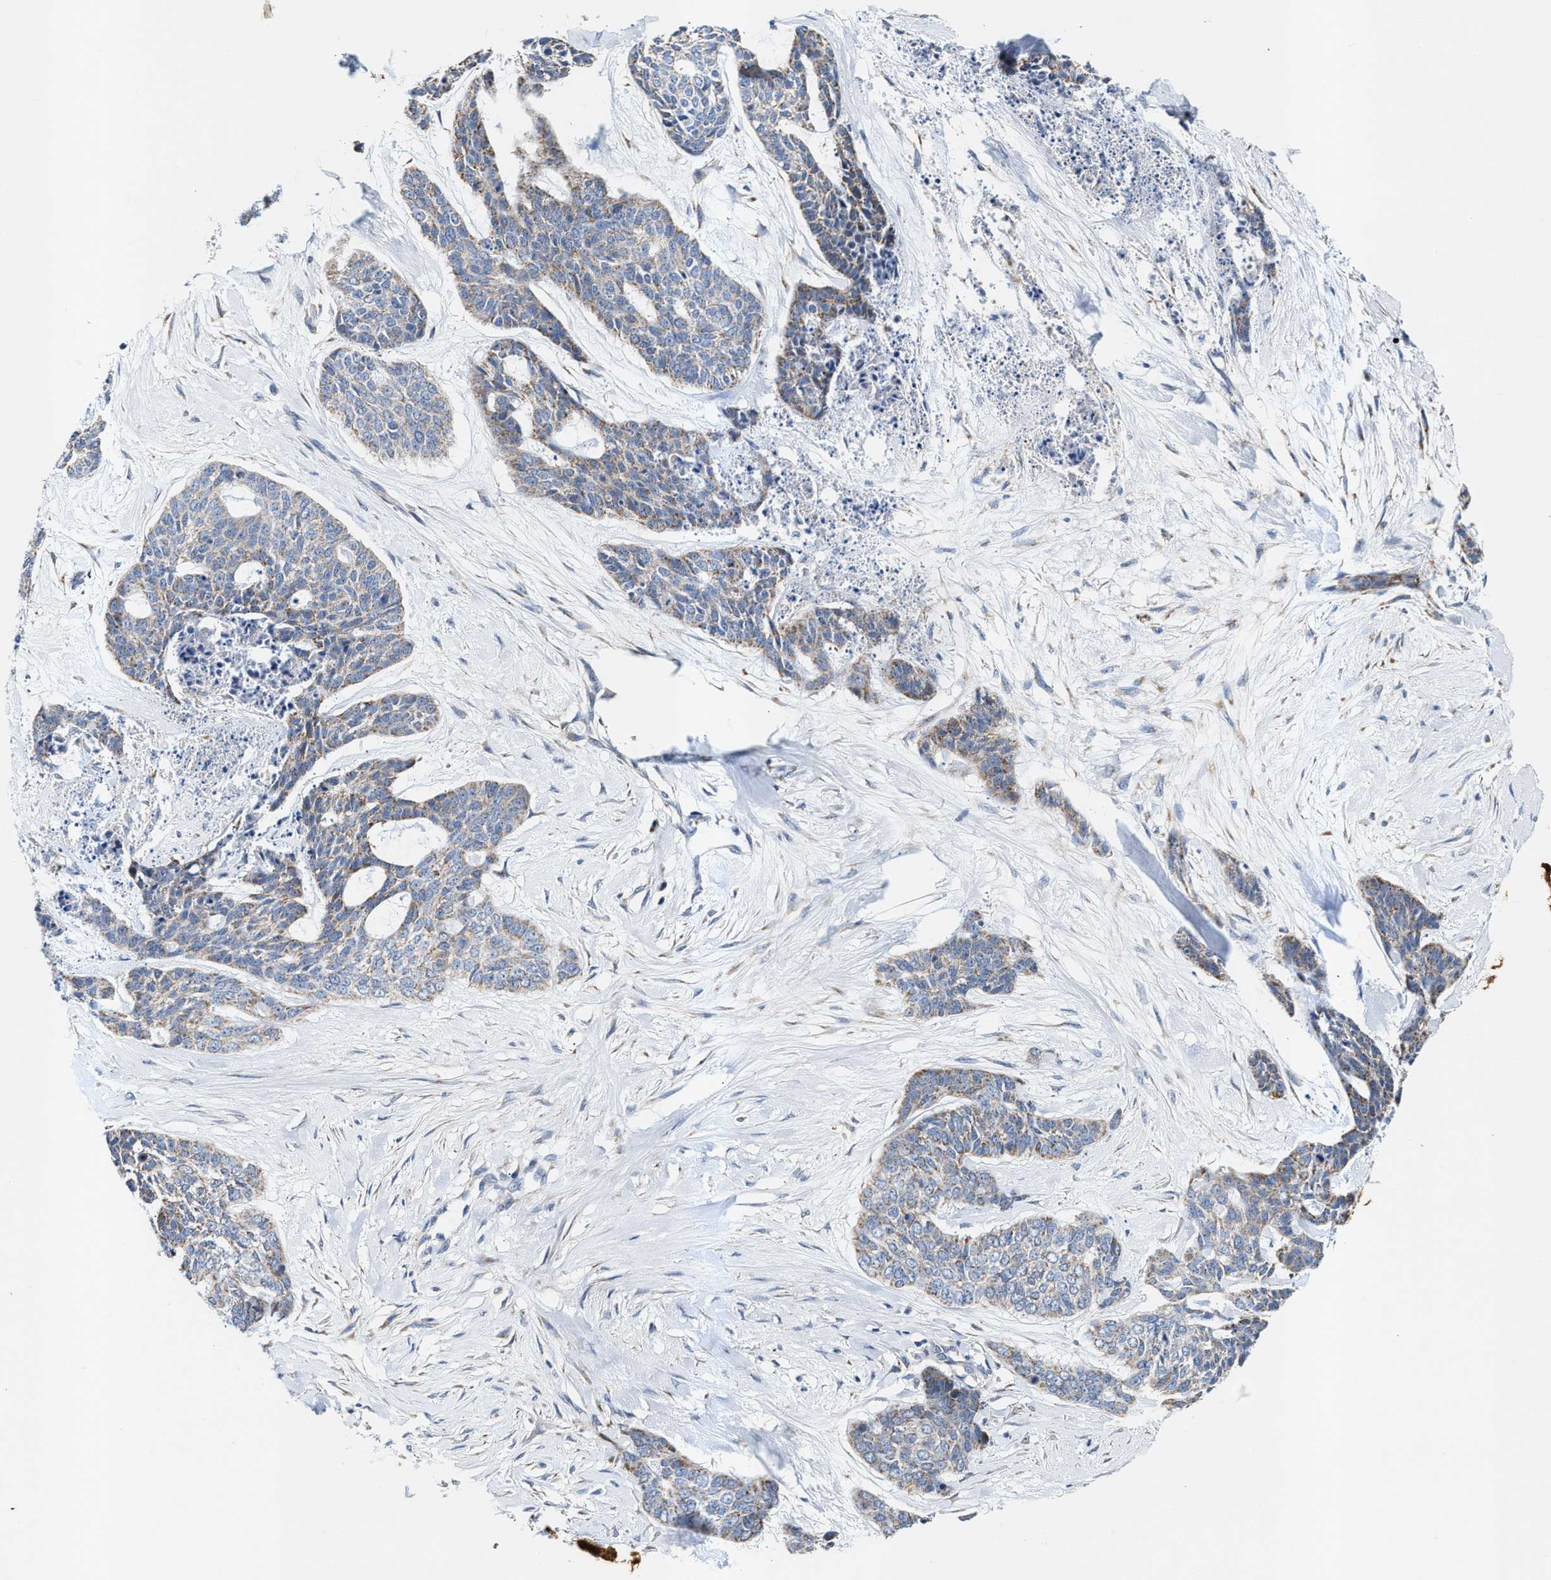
{"staining": {"intensity": "weak", "quantity": "<25%", "location": "cytoplasmic/membranous"}, "tissue": "skin cancer", "cell_type": "Tumor cells", "image_type": "cancer", "snomed": [{"axis": "morphology", "description": "Basal cell carcinoma"}, {"axis": "topography", "description": "Skin"}], "caption": "Basal cell carcinoma (skin) was stained to show a protein in brown. There is no significant positivity in tumor cells.", "gene": "JAG1", "patient": {"sex": "female", "age": 64}}